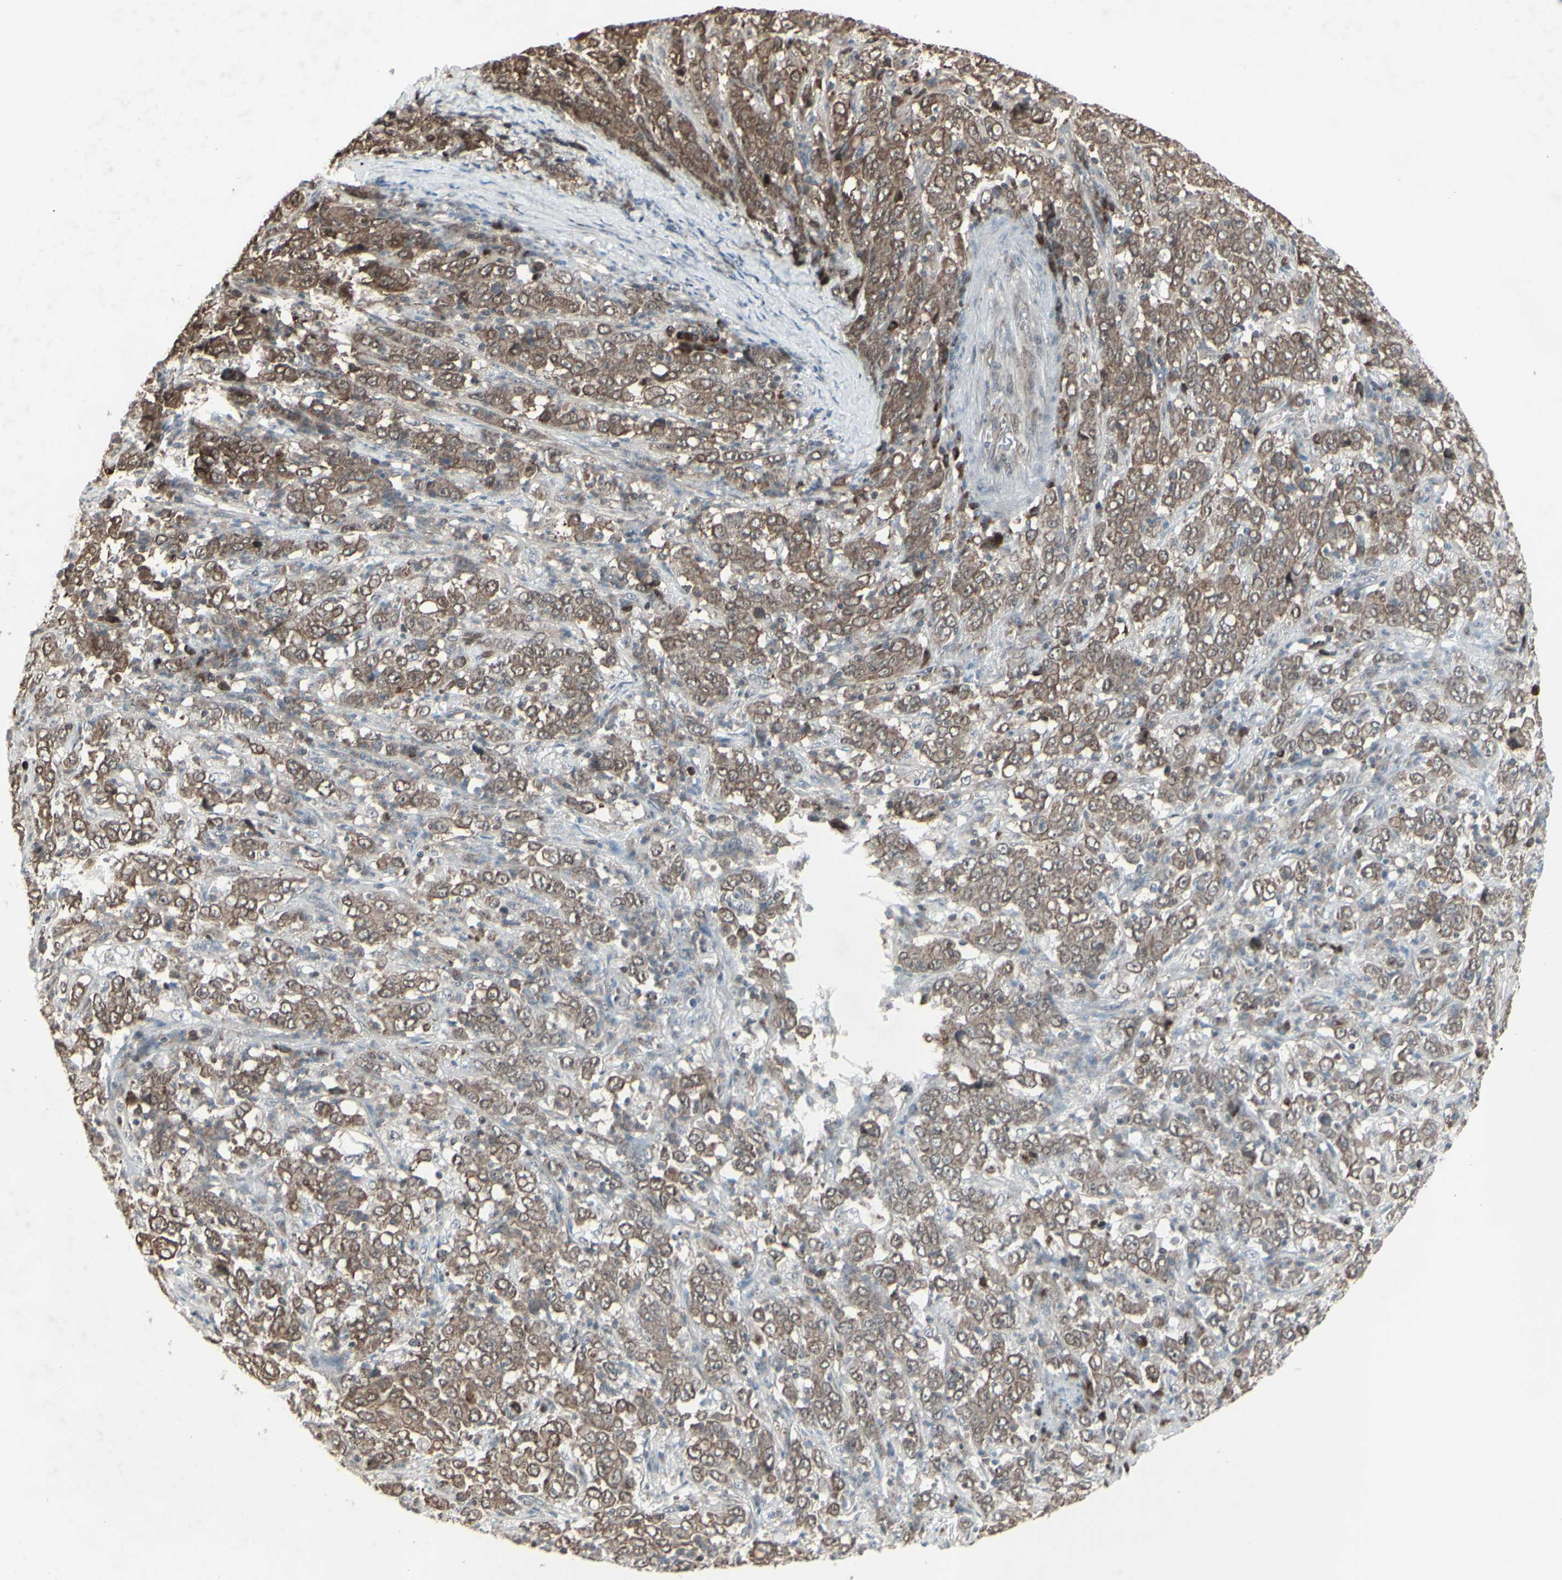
{"staining": {"intensity": "moderate", "quantity": ">75%", "location": "cytoplasmic/membranous"}, "tissue": "stomach cancer", "cell_type": "Tumor cells", "image_type": "cancer", "snomed": [{"axis": "morphology", "description": "Adenocarcinoma, NOS"}, {"axis": "topography", "description": "Stomach, lower"}], "caption": "Stomach adenocarcinoma tissue shows moderate cytoplasmic/membranous positivity in about >75% of tumor cells, visualized by immunohistochemistry.", "gene": "CD33", "patient": {"sex": "female", "age": 71}}